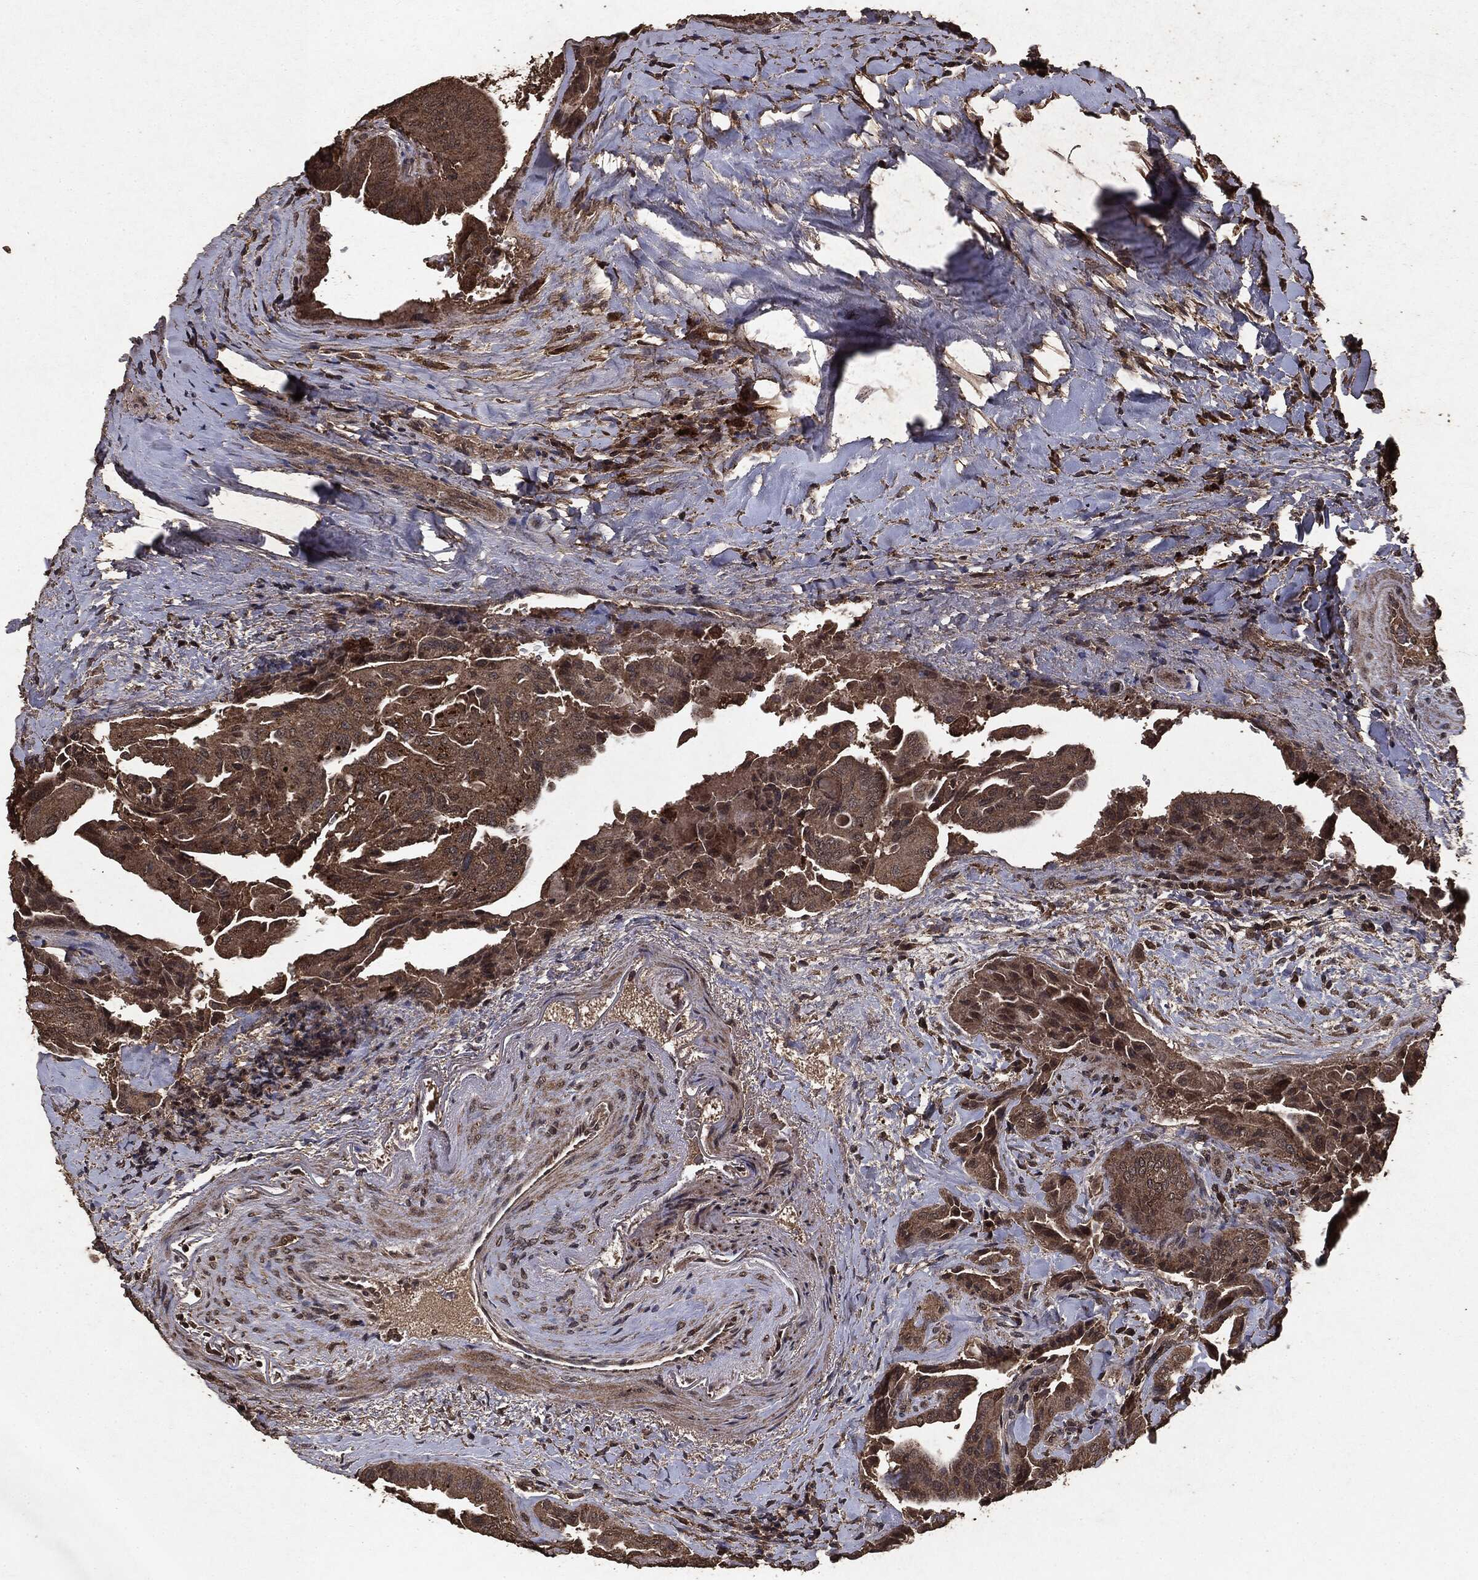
{"staining": {"intensity": "moderate", "quantity": ">75%", "location": "cytoplasmic/membranous"}, "tissue": "thyroid cancer", "cell_type": "Tumor cells", "image_type": "cancer", "snomed": [{"axis": "morphology", "description": "Papillary adenocarcinoma, NOS"}, {"axis": "topography", "description": "Thyroid gland"}], "caption": "The photomicrograph reveals staining of thyroid papillary adenocarcinoma, revealing moderate cytoplasmic/membranous protein expression (brown color) within tumor cells.", "gene": "NME1", "patient": {"sex": "female", "age": 68}}